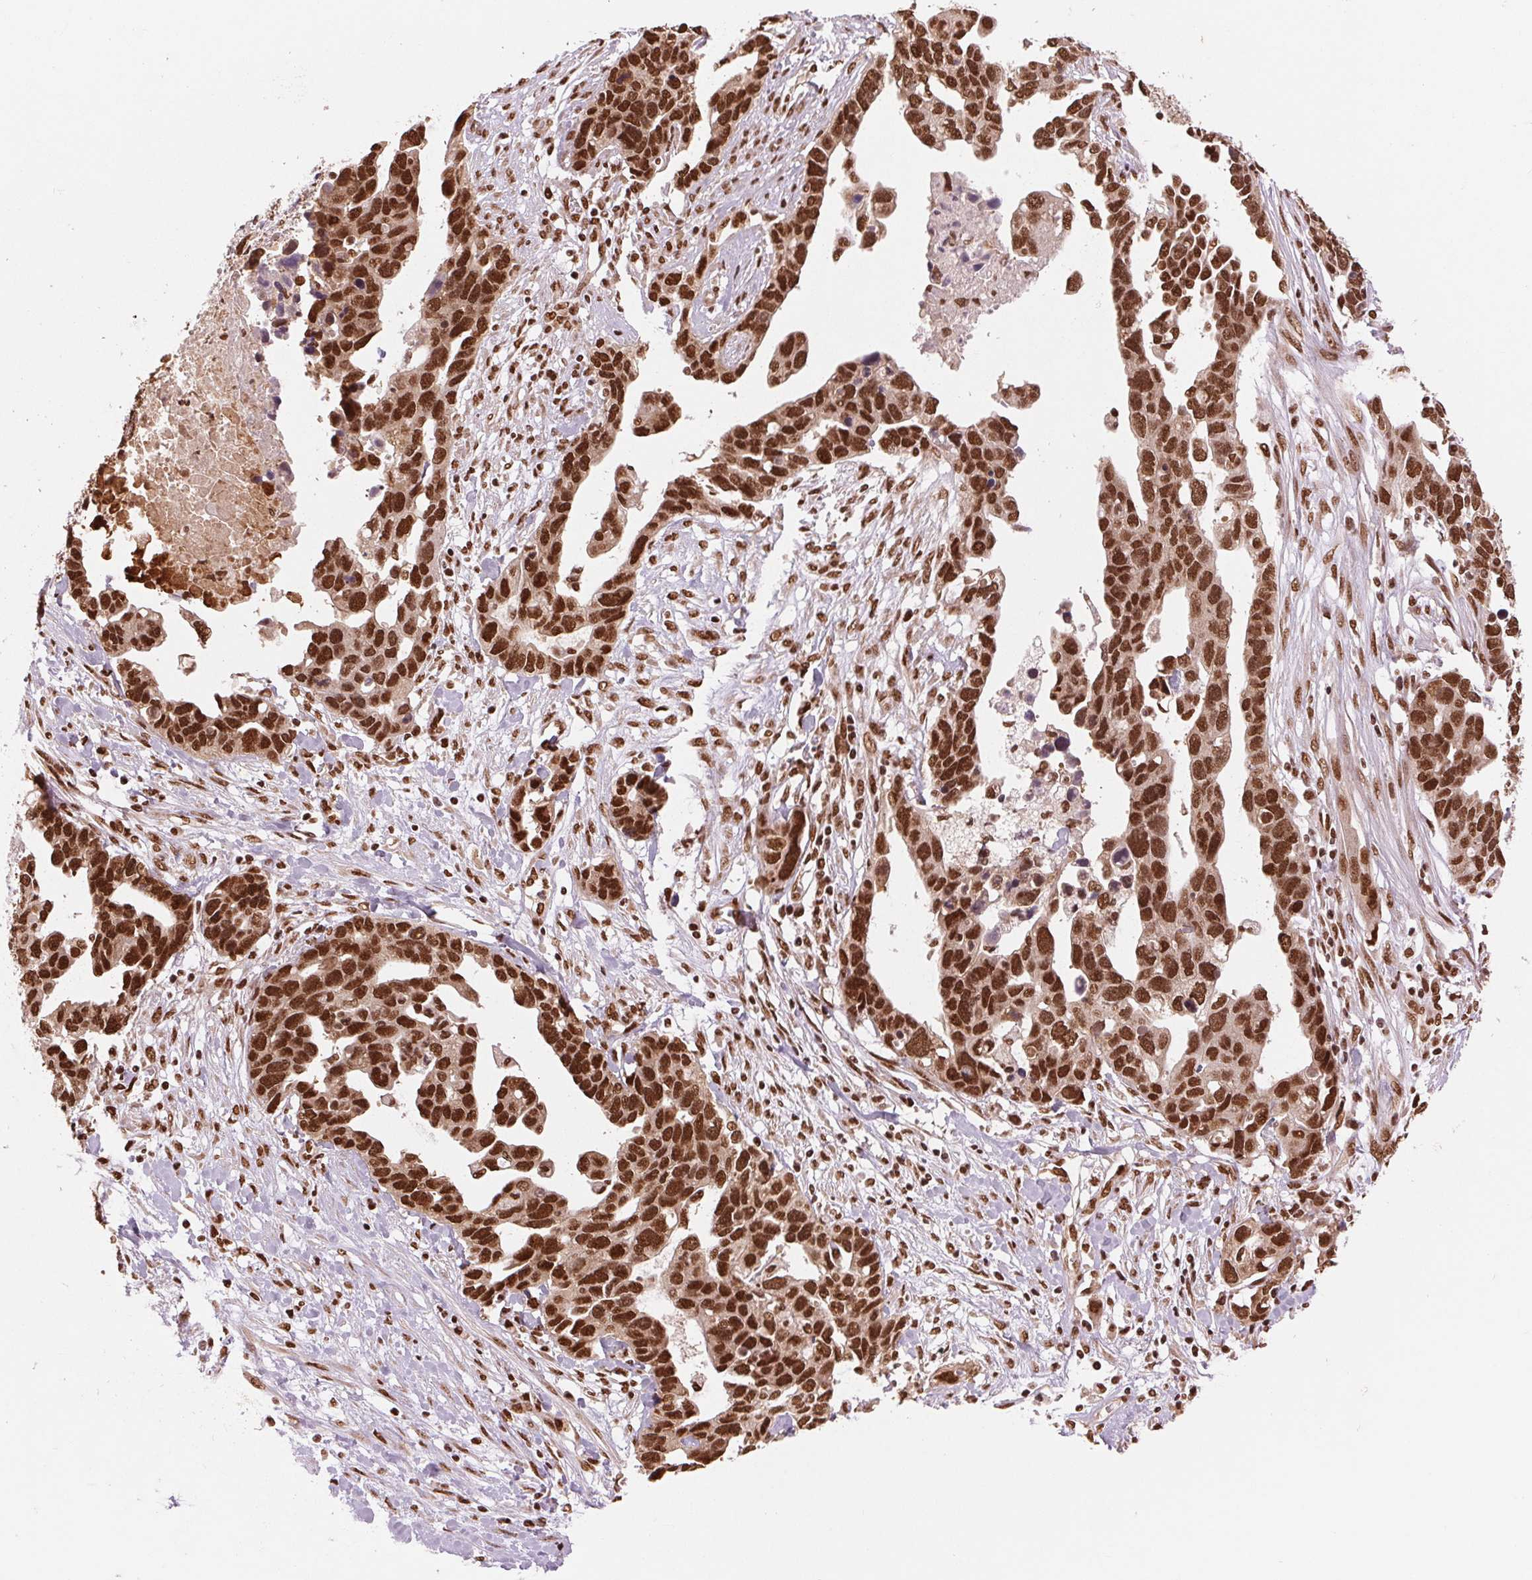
{"staining": {"intensity": "strong", "quantity": ">75%", "location": "nuclear"}, "tissue": "ovarian cancer", "cell_type": "Tumor cells", "image_type": "cancer", "snomed": [{"axis": "morphology", "description": "Cystadenocarcinoma, serous, NOS"}, {"axis": "topography", "description": "Ovary"}], "caption": "A histopathology image of human ovarian serous cystadenocarcinoma stained for a protein reveals strong nuclear brown staining in tumor cells. The staining was performed using DAB (3,3'-diaminobenzidine) to visualize the protein expression in brown, while the nuclei were stained in blue with hematoxylin (Magnification: 20x).", "gene": "TTLL9", "patient": {"sex": "female", "age": 54}}